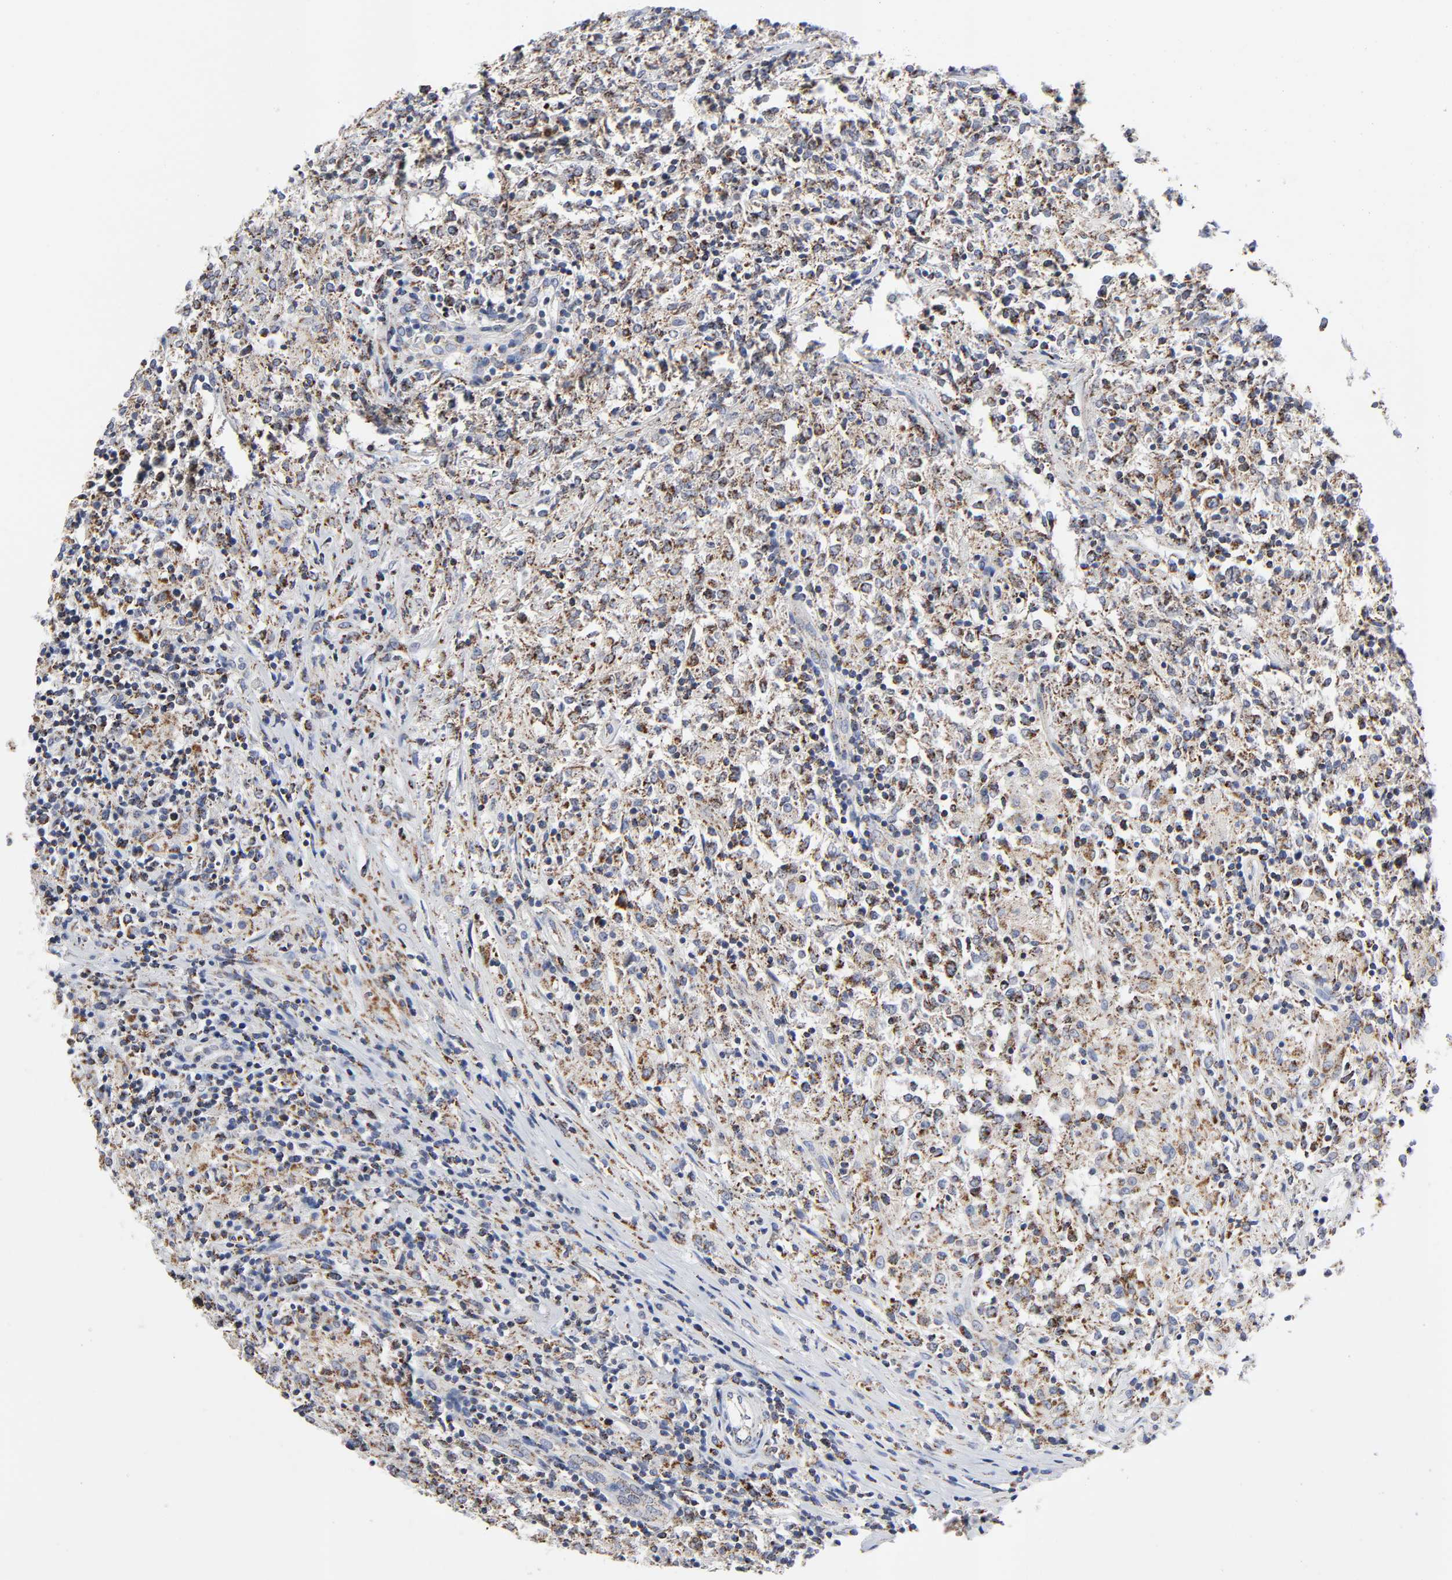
{"staining": {"intensity": "strong", "quantity": ">75%", "location": "cytoplasmic/membranous"}, "tissue": "lymphoma", "cell_type": "Tumor cells", "image_type": "cancer", "snomed": [{"axis": "morphology", "description": "Malignant lymphoma, non-Hodgkin's type, High grade"}, {"axis": "topography", "description": "Lymph node"}], "caption": "Strong cytoplasmic/membranous positivity for a protein is present in about >75% of tumor cells of lymphoma using immunohistochemistry (IHC).", "gene": "AOPEP", "patient": {"sex": "female", "age": 84}}